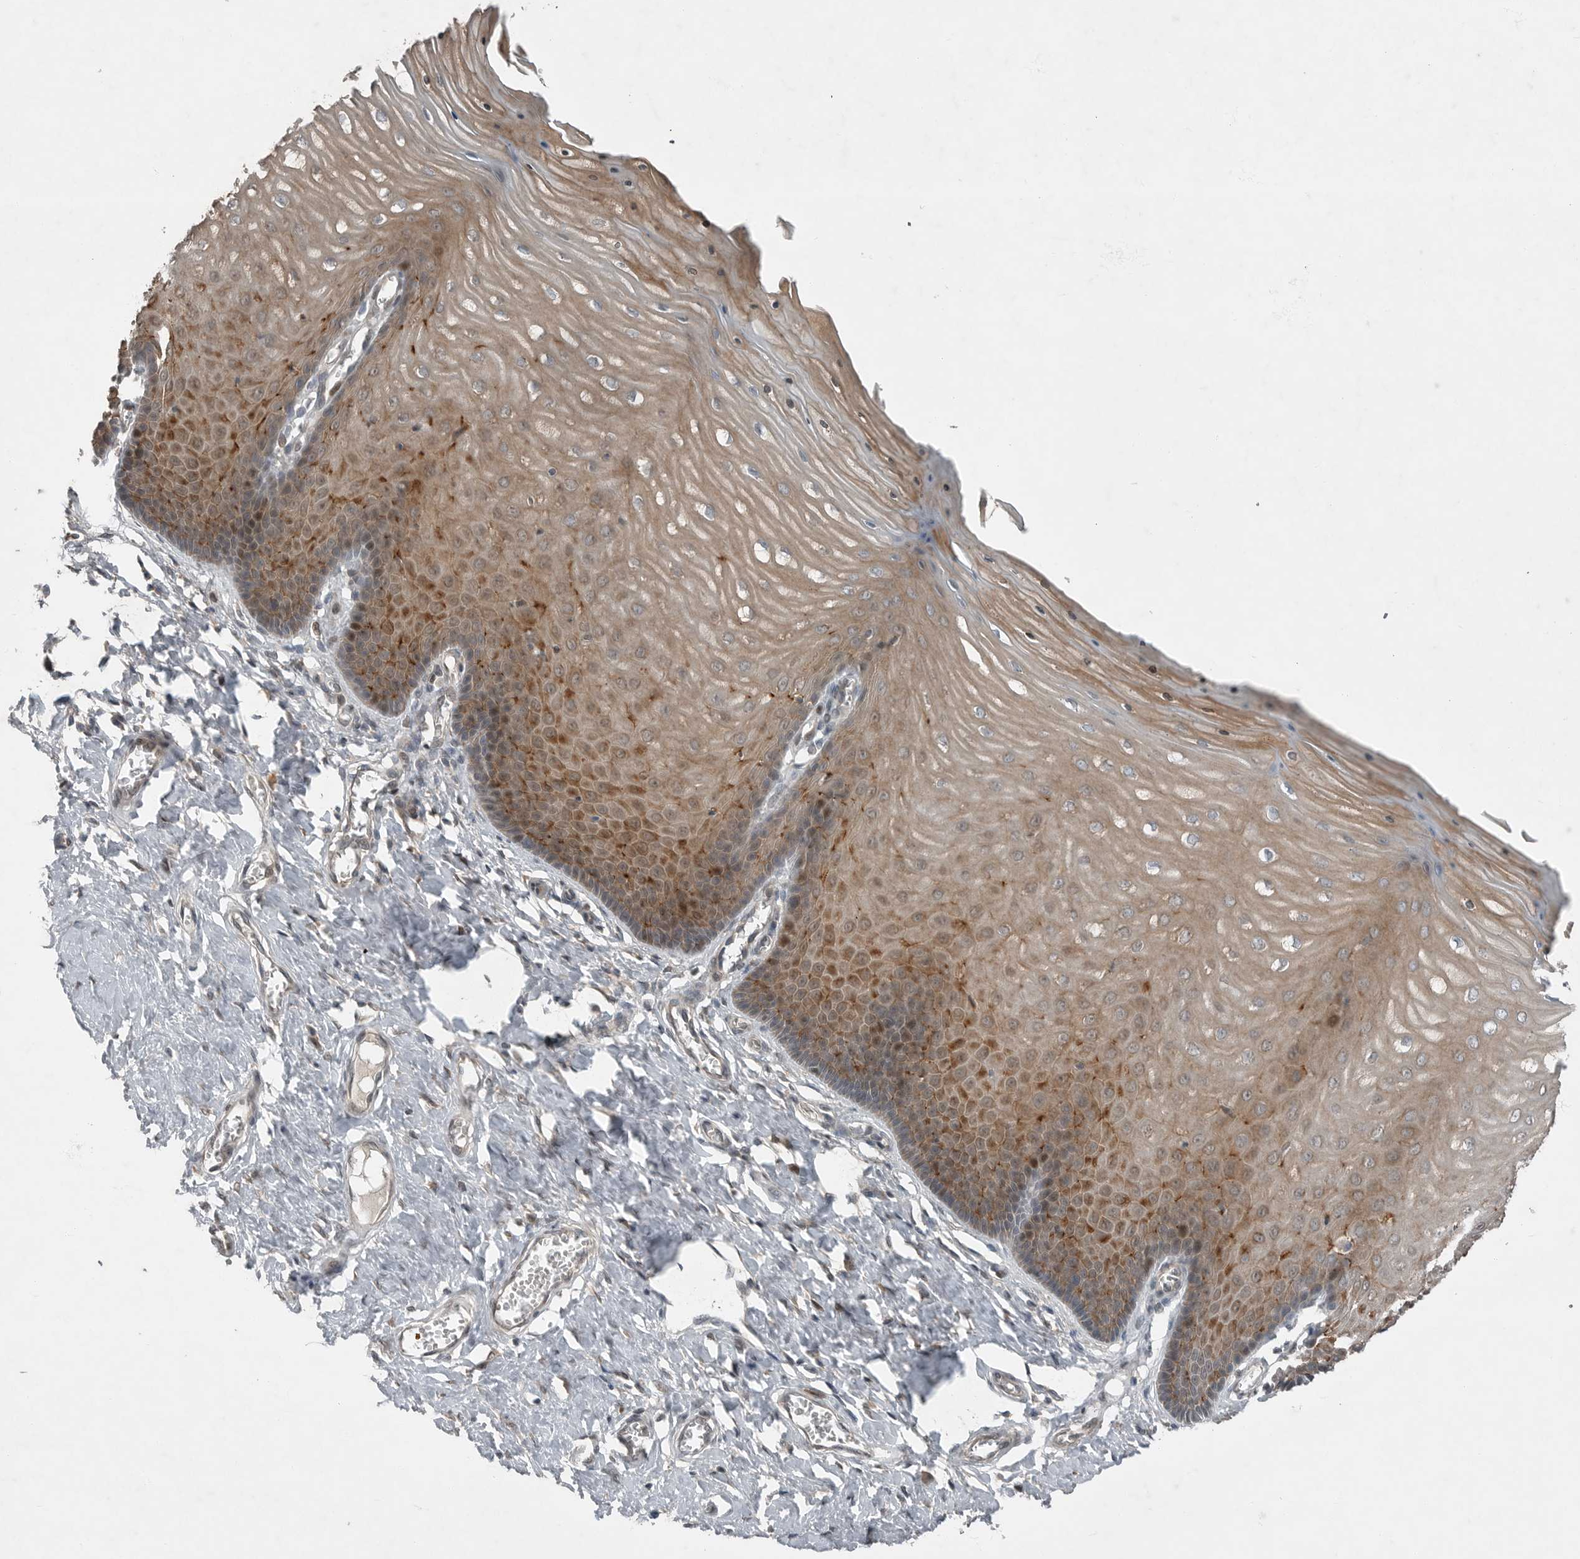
{"staining": {"intensity": "moderate", "quantity": ">75%", "location": "cytoplasmic/membranous"}, "tissue": "cervix", "cell_type": "Squamous epithelial cells", "image_type": "normal", "snomed": [{"axis": "morphology", "description": "Normal tissue, NOS"}, {"axis": "topography", "description": "Cervix"}], "caption": "A medium amount of moderate cytoplasmic/membranous staining is appreciated in approximately >75% of squamous epithelial cells in benign cervix. Using DAB (brown) and hematoxylin (blue) stains, captured at high magnification using brightfield microscopy.", "gene": "MFAP3L", "patient": {"sex": "female", "age": 55}}